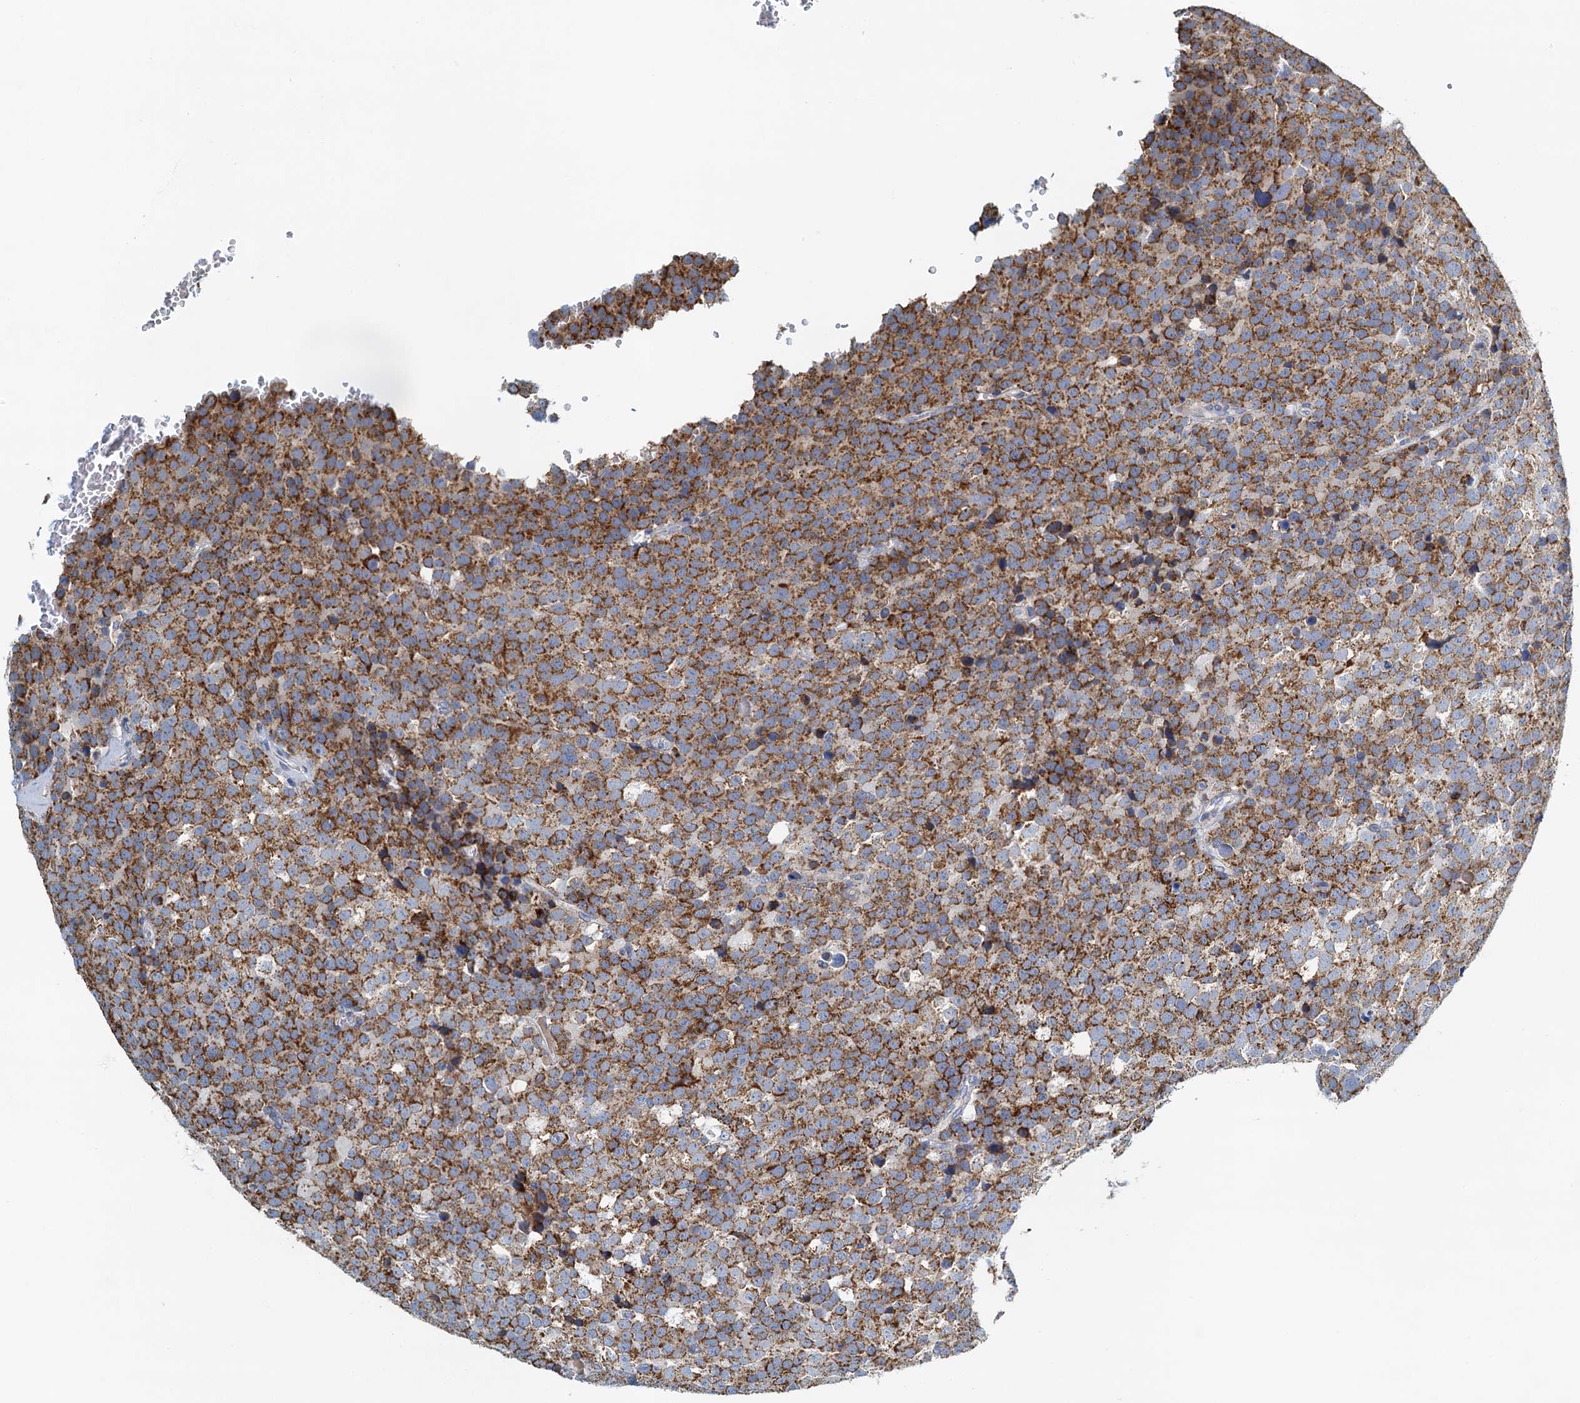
{"staining": {"intensity": "strong", "quantity": ">75%", "location": "cytoplasmic/membranous"}, "tissue": "testis cancer", "cell_type": "Tumor cells", "image_type": "cancer", "snomed": [{"axis": "morphology", "description": "Seminoma, NOS"}, {"axis": "topography", "description": "Testis"}], "caption": "Protein staining of testis seminoma tissue demonstrates strong cytoplasmic/membranous positivity in approximately >75% of tumor cells.", "gene": "POC1A", "patient": {"sex": "male", "age": 71}}